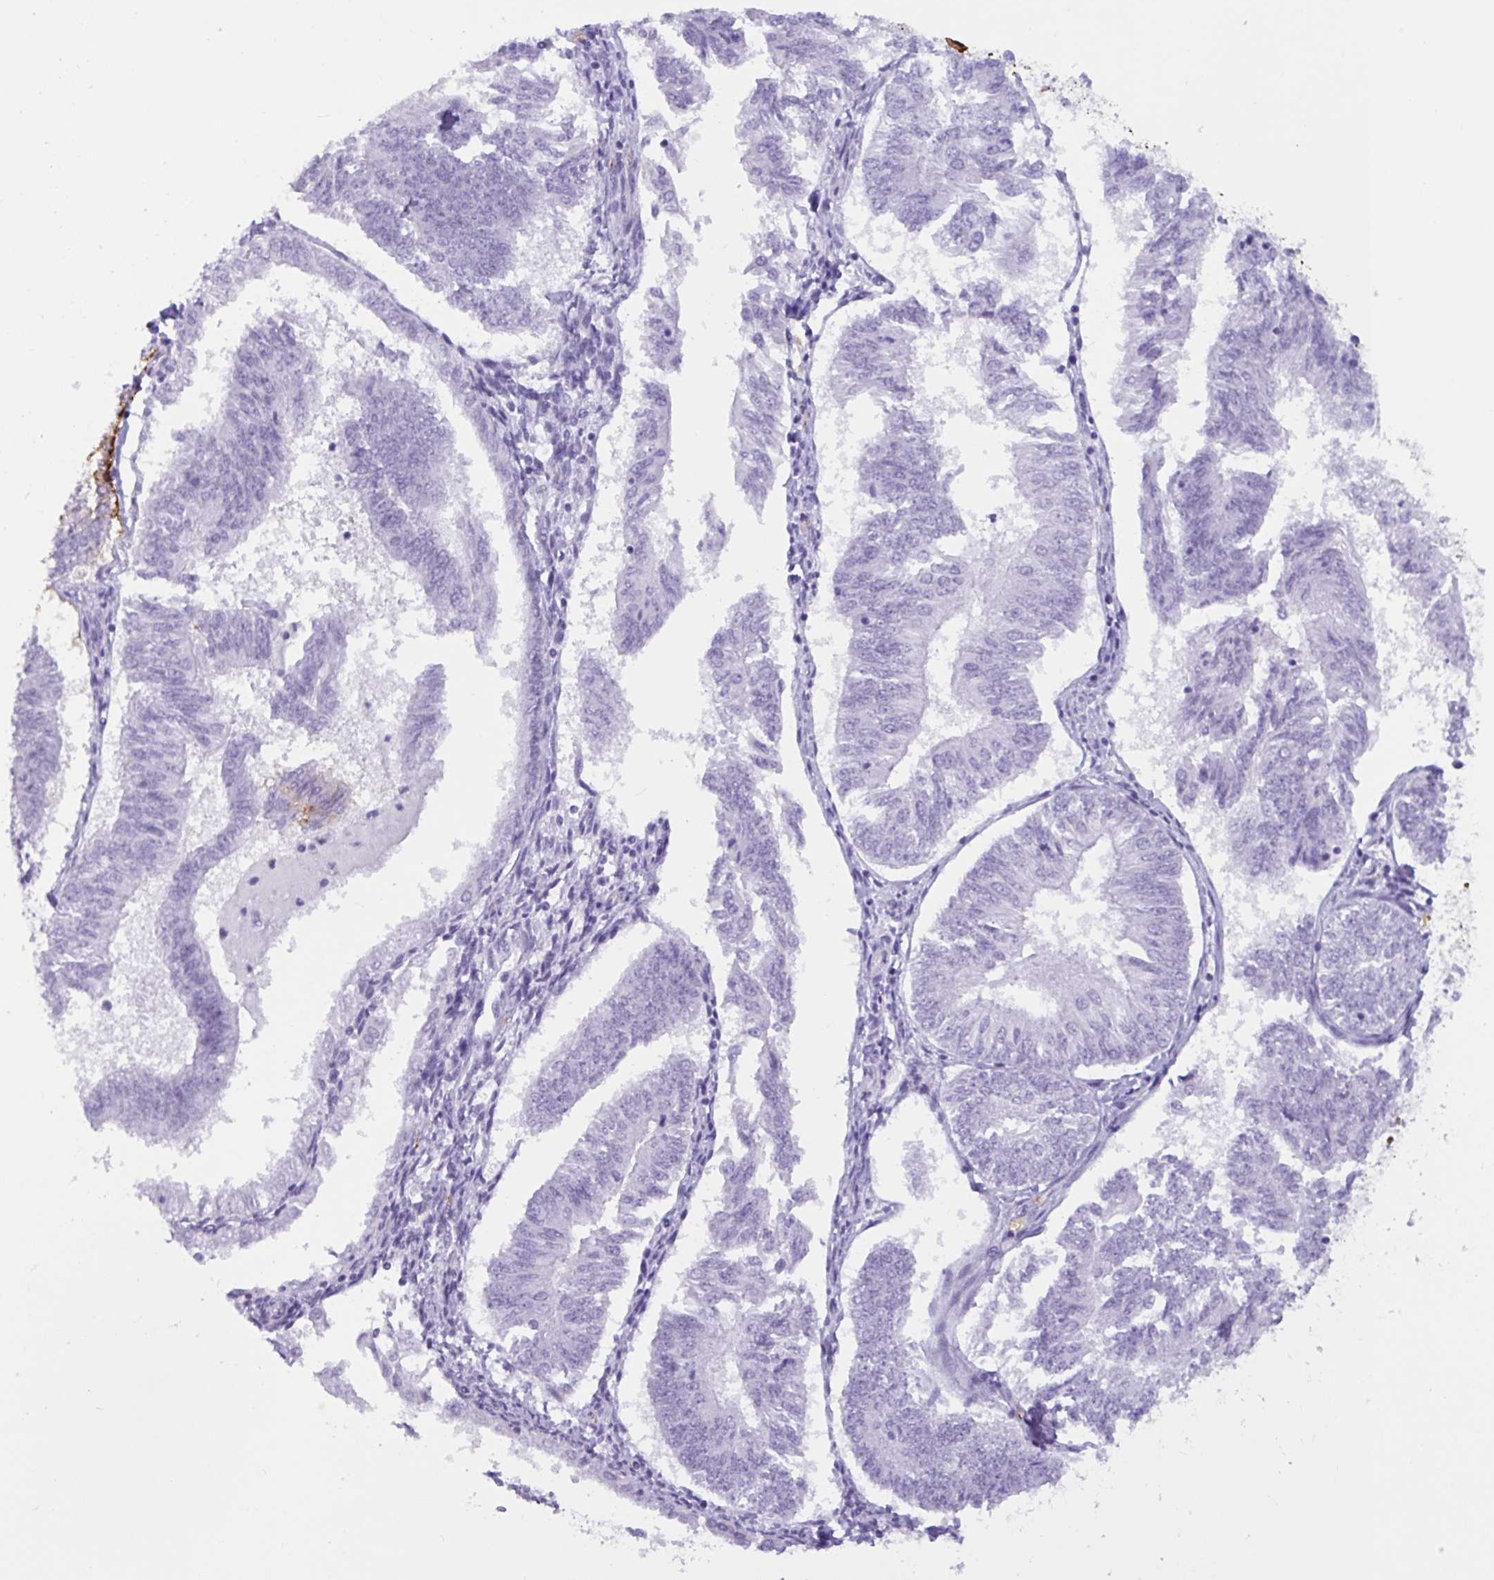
{"staining": {"intensity": "negative", "quantity": "none", "location": "none"}, "tissue": "endometrial cancer", "cell_type": "Tumor cells", "image_type": "cancer", "snomed": [{"axis": "morphology", "description": "Adenocarcinoma, NOS"}, {"axis": "topography", "description": "Endometrium"}], "caption": "Immunohistochemical staining of human adenocarcinoma (endometrial) reveals no significant positivity in tumor cells.", "gene": "SLC2A1", "patient": {"sex": "female", "age": 58}}